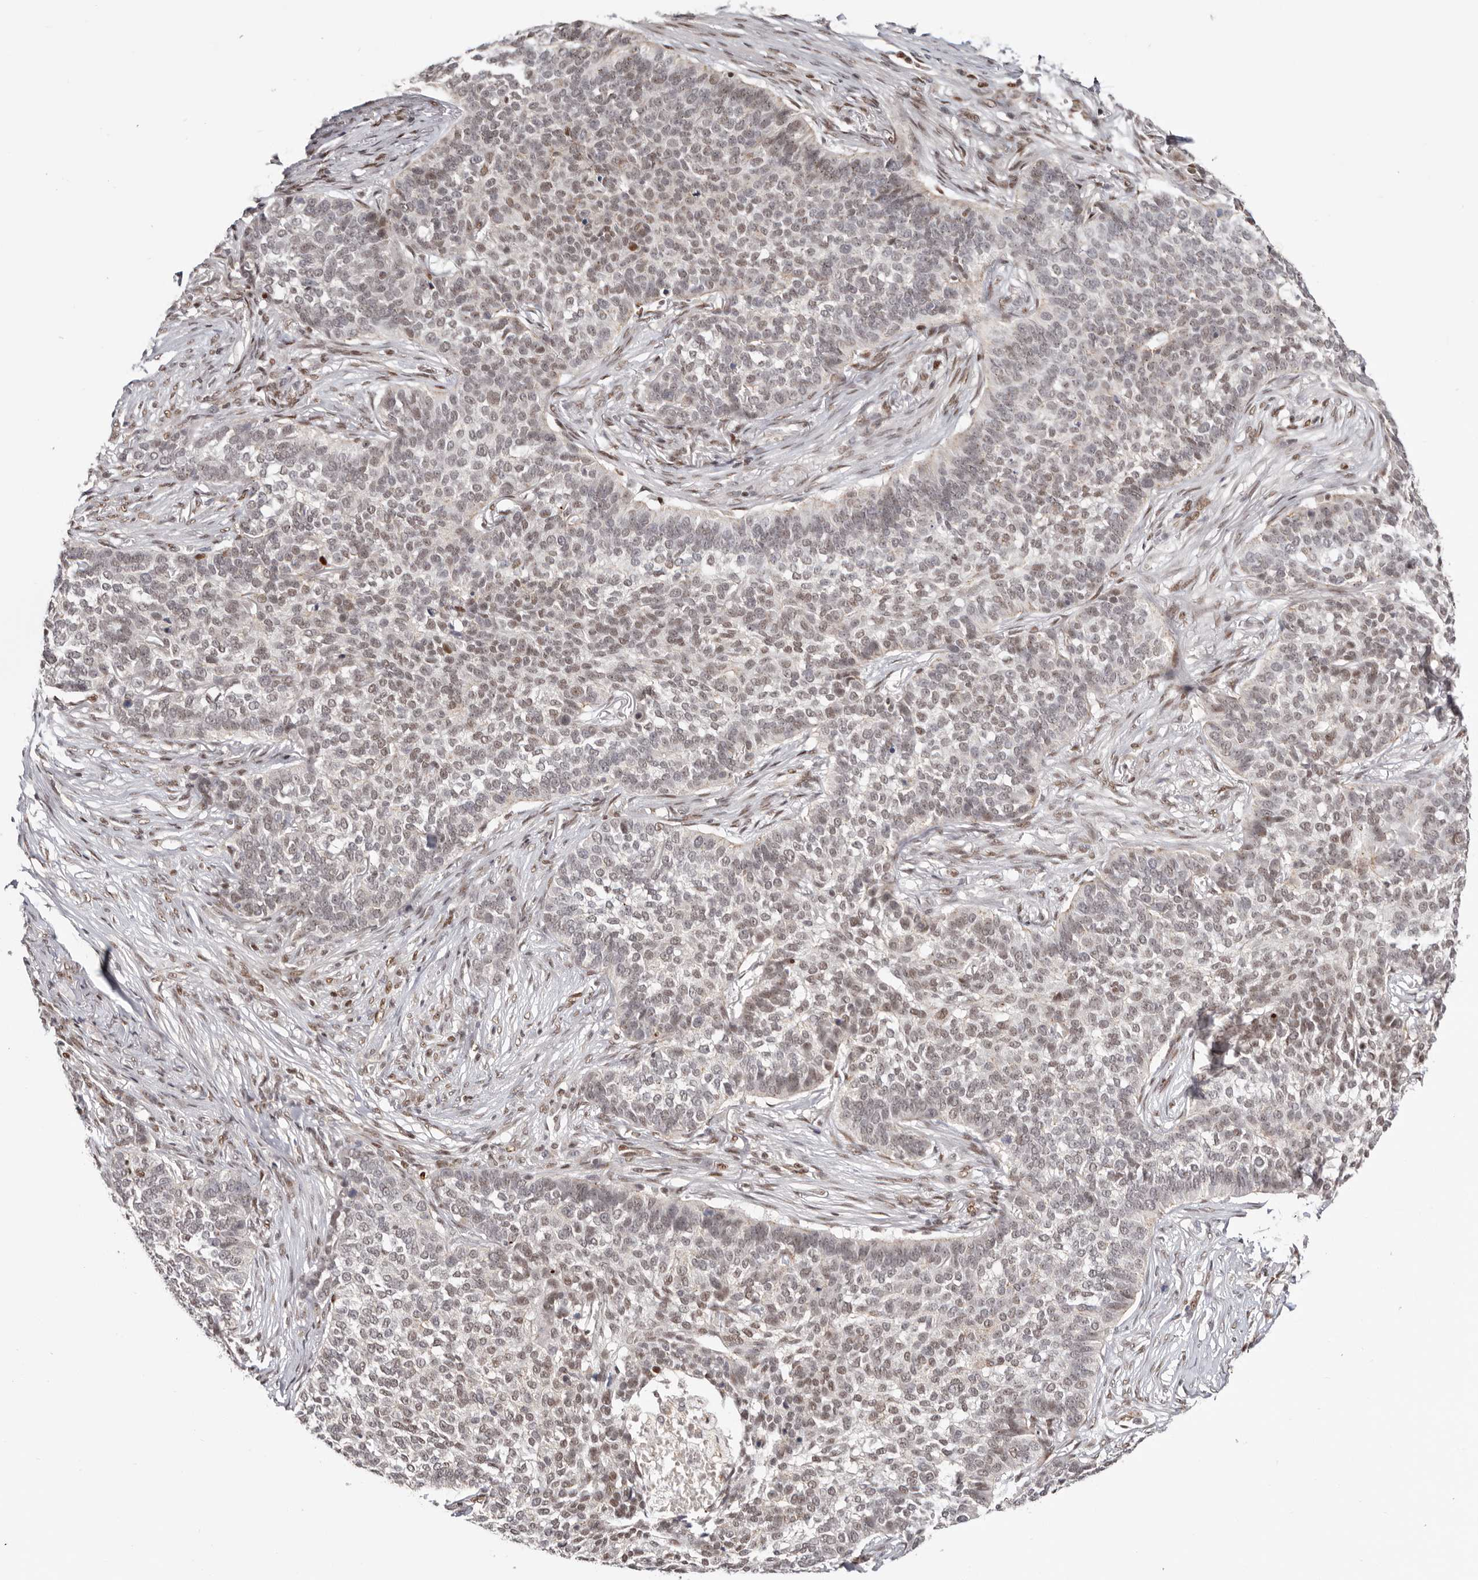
{"staining": {"intensity": "weak", "quantity": ">75%", "location": "nuclear"}, "tissue": "skin cancer", "cell_type": "Tumor cells", "image_type": "cancer", "snomed": [{"axis": "morphology", "description": "Basal cell carcinoma"}, {"axis": "topography", "description": "Skin"}], "caption": "A micrograph showing weak nuclear expression in about >75% of tumor cells in basal cell carcinoma (skin), as visualized by brown immunohistochemical staining.", "gene": "SMAD7", "patient": {"sex": "male", "age": 85}}